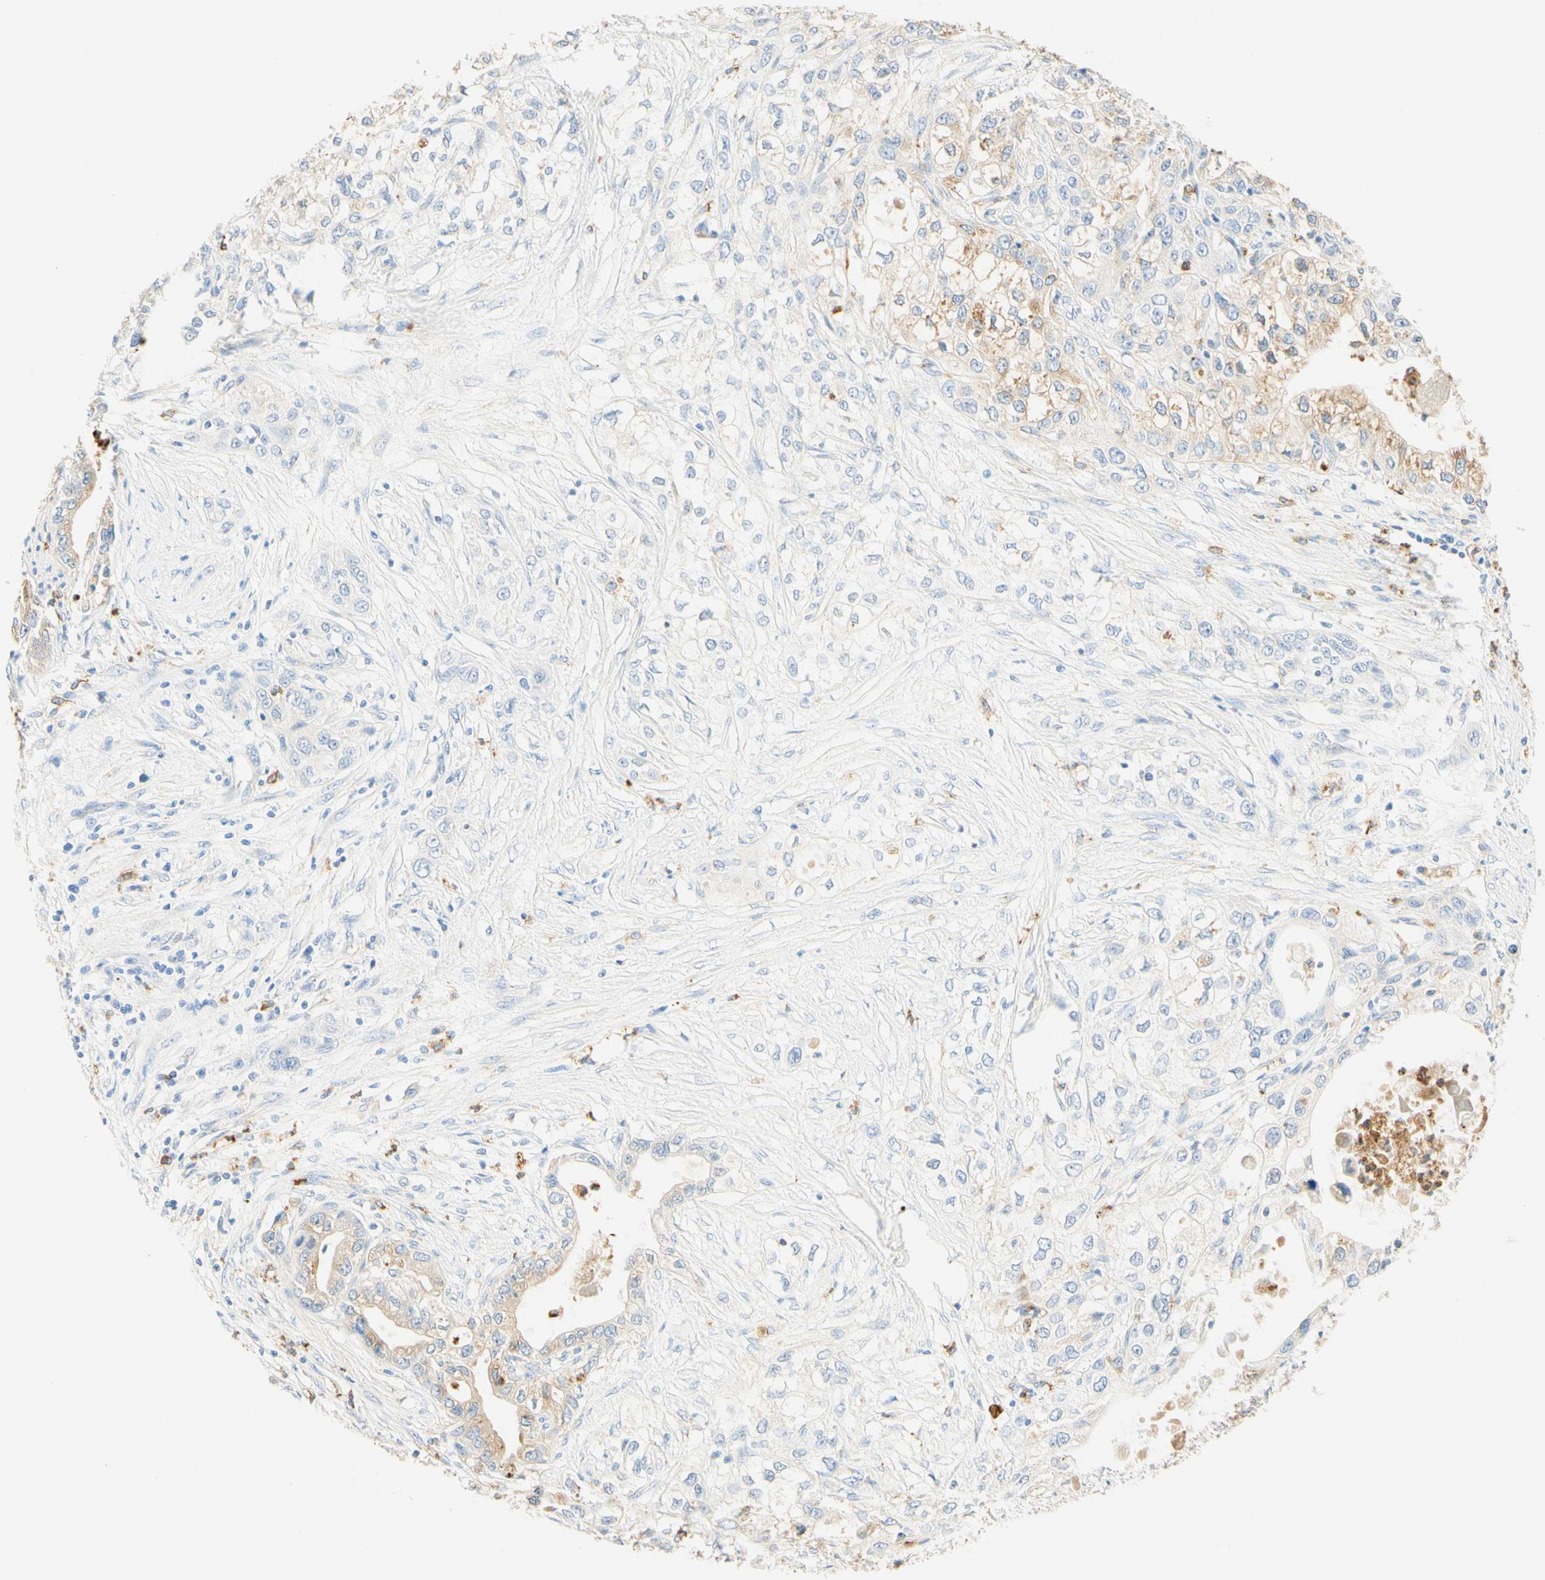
{"staining": {"intensity": "weak", "quantity": "<25%", "location": "cytoplasmic/membranous"}, "tissue": "pancreatic cancer", "cell_type": "Tumor cells", "image_type": "cancer", "snomed": [{"axis": "morphology", "description": "Adenocarcinoma, NOS"}, {"axis": "topography", "description": "Pancreas"}], "caption": "There is no significant expression in tumor cells of pancreatic cancer.", "gene": "CD63", "patient": {"sex": "female", "age": 70}}